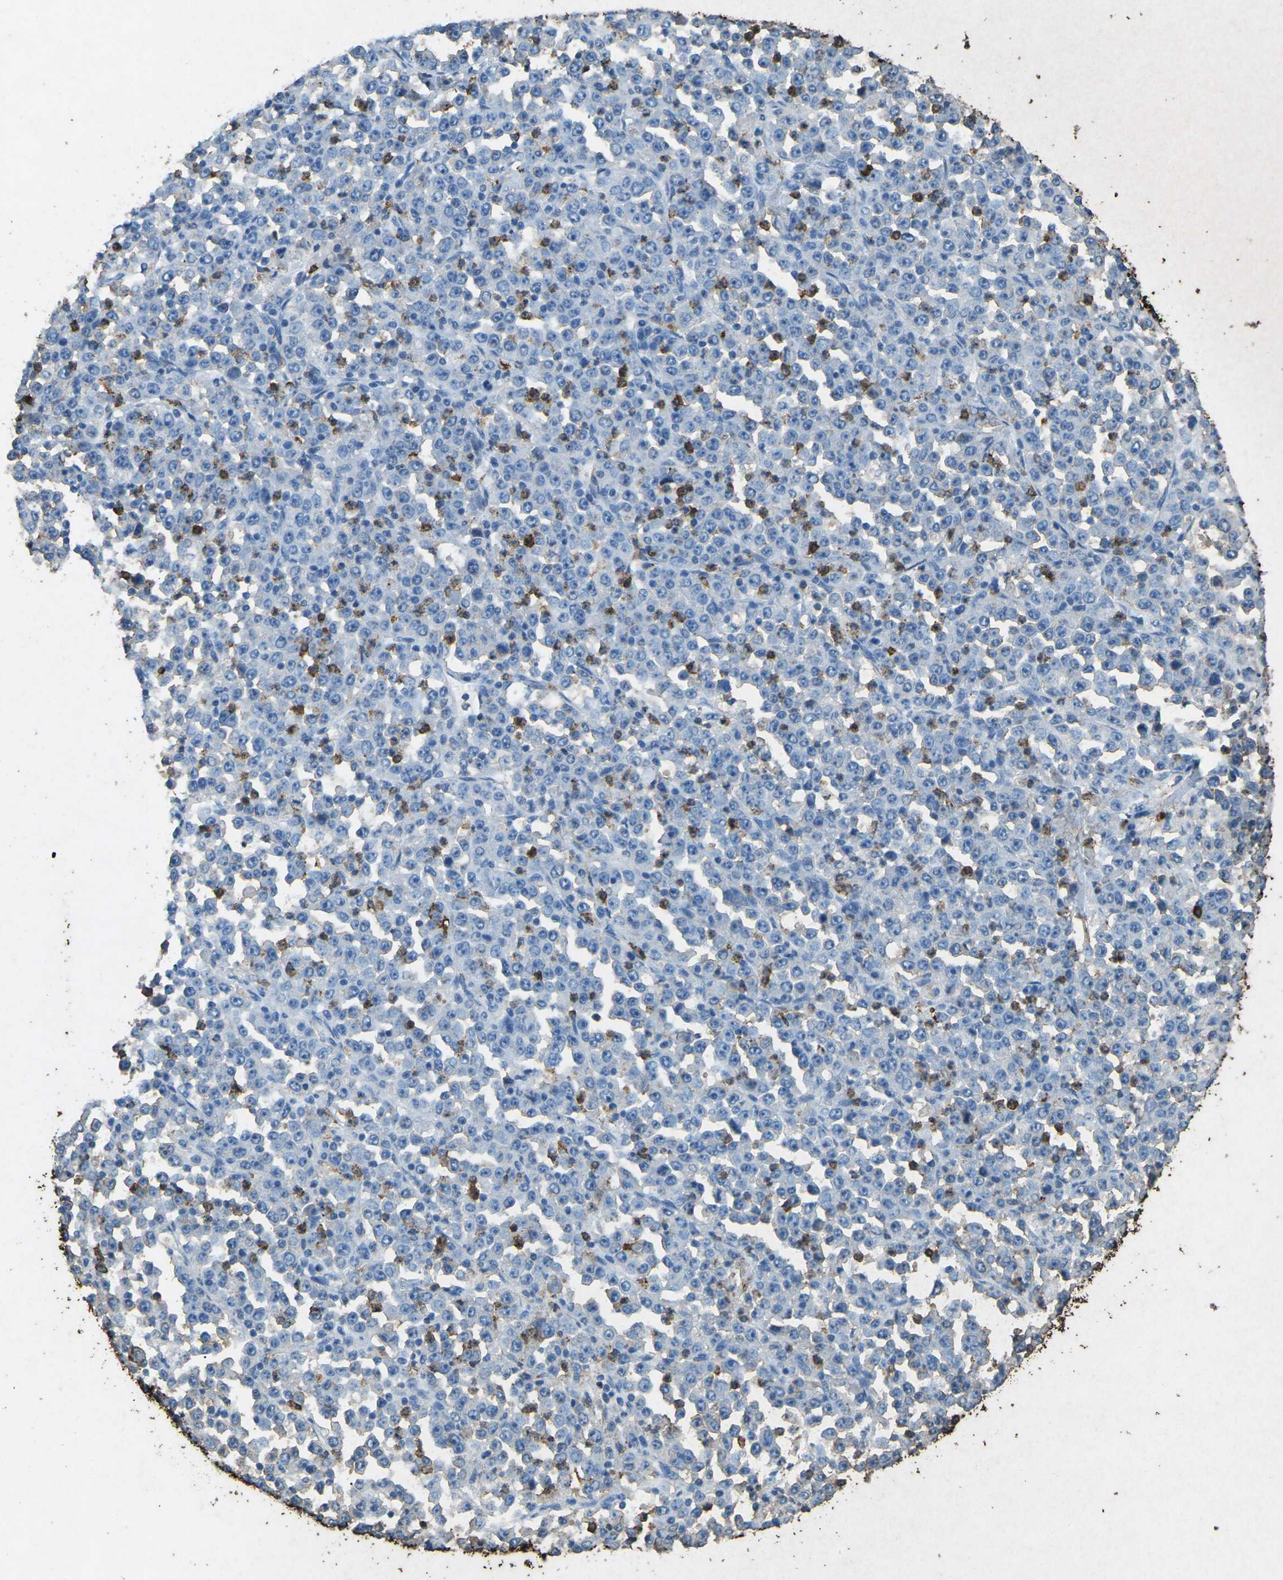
{"staining": {"intensity": "negative", "quantity": "none", "location": "none"}, "tissue": "stomach cancer", "cell_type": "Tumor cells", "image_type": "cancer", "snomed": [{"axis": "morphology", "description": "Normal tissue, NOS"}, {"axis": "morphology", "description": "Adenocarcinoma, NOS"}, {"axis": "topography", "description": "Stomach, upper"}, {"axis": "topography", "description": "Stomach"}], "caption": "Tumor cells show no significant protein expression in stomach cancer.", "gene": "CTAGE1", "patient": {"sex": "male", "age": 59}}